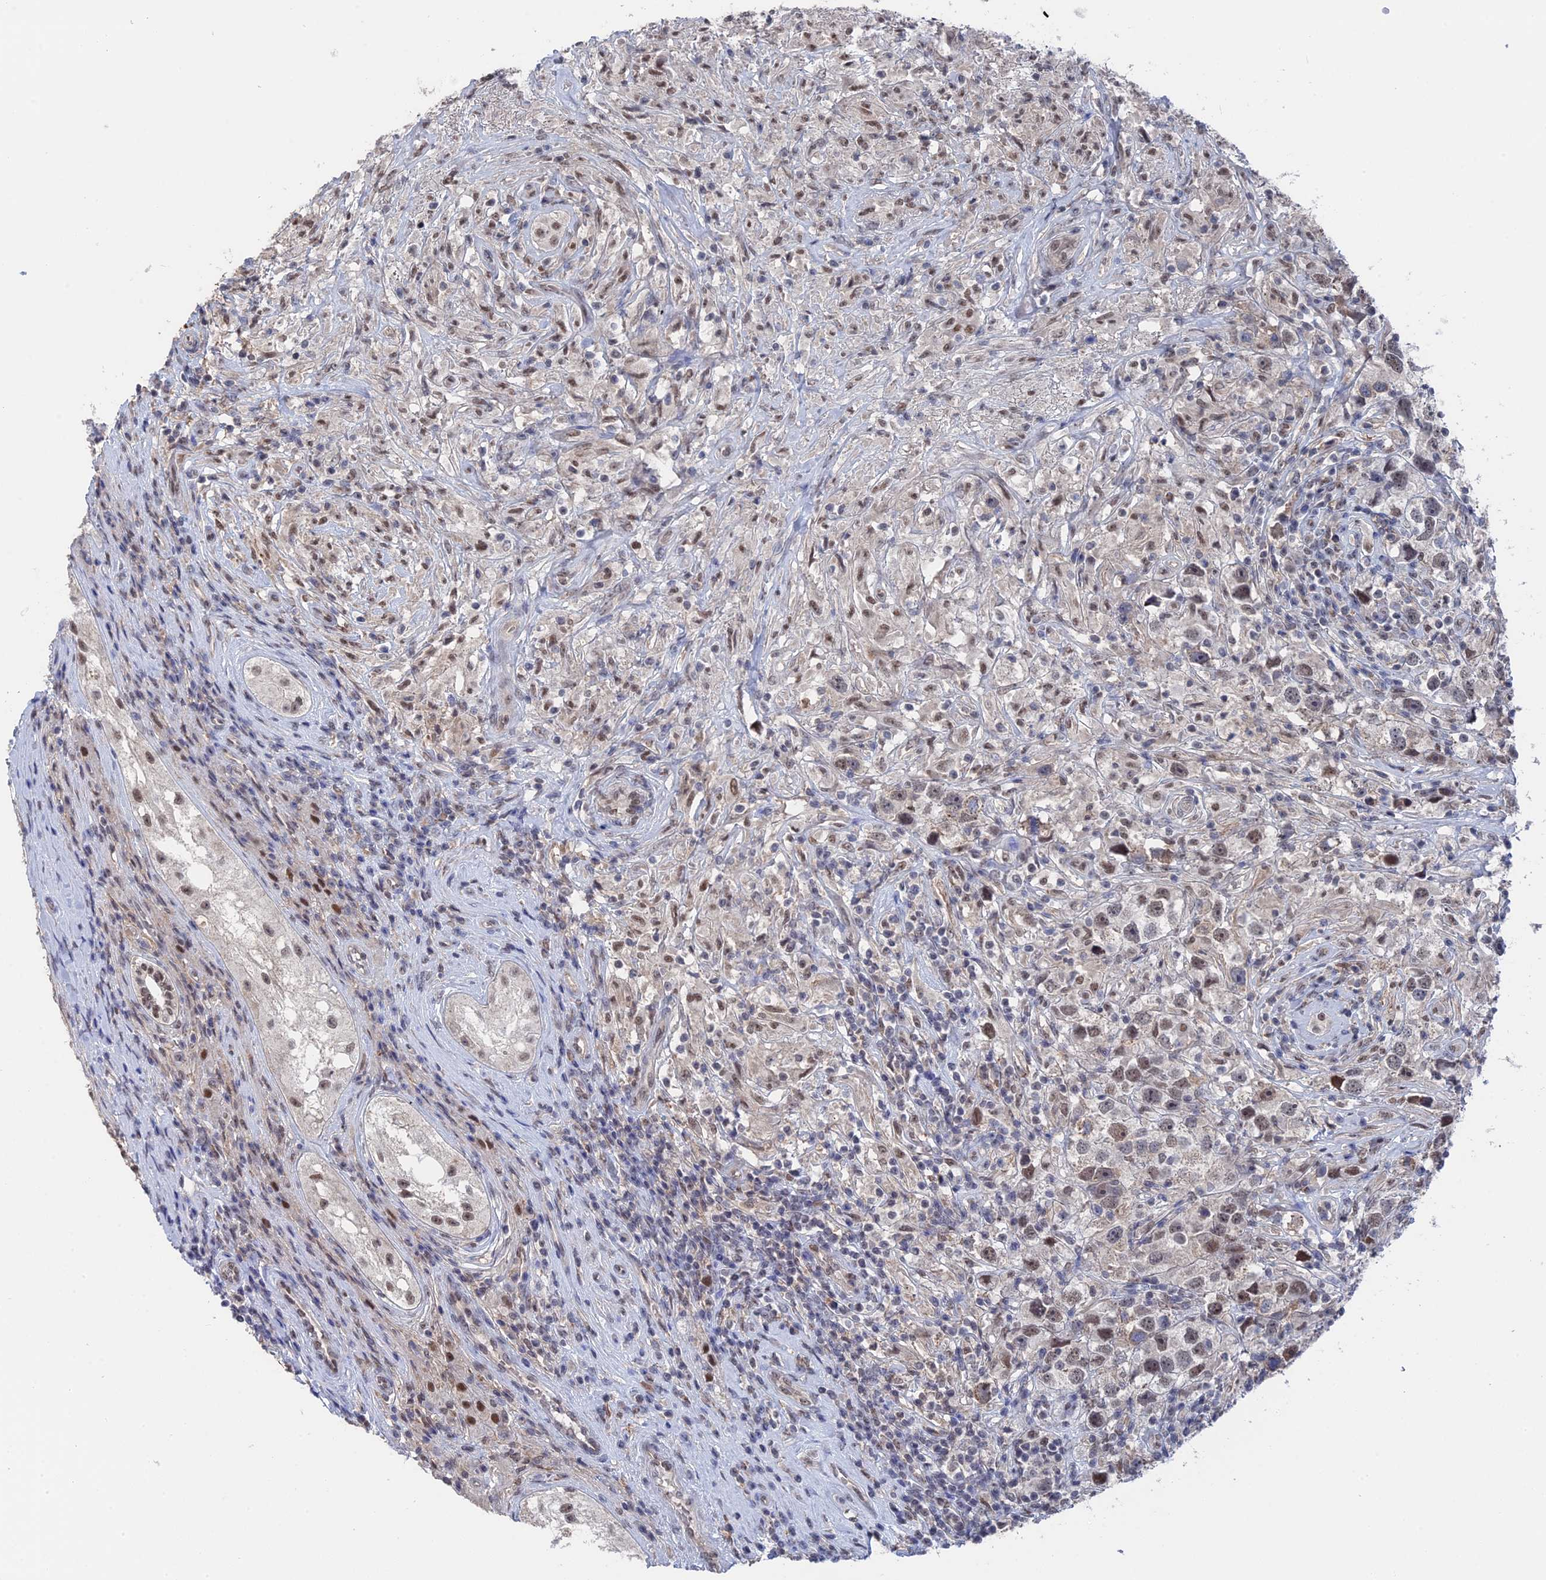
{"staining": {"intensity": "weak", "quantity": ">75%", "location": "nuclear"}, "tissue": "testis cancer", "cell_type": "Tumor cells", "image_type": "cancer", "snomed": [{"axis": "morphology", "description": "Seminoma, NOS"}, {"axis": "topography", "description": "Testis"}], "caption": "Immunohistochemistry (IHC) staining of testis seminoma, which shows low levels of weak nuclear positivity in about >75% of tumor cells indicating weak nuclear protein expression. The staining was performed using DAB (brown) for protein detection and nuclei were counterstained in hematoxylin (blue).", "gene": "TSSC4", "patient": {"sex": "male", "age": 49}}